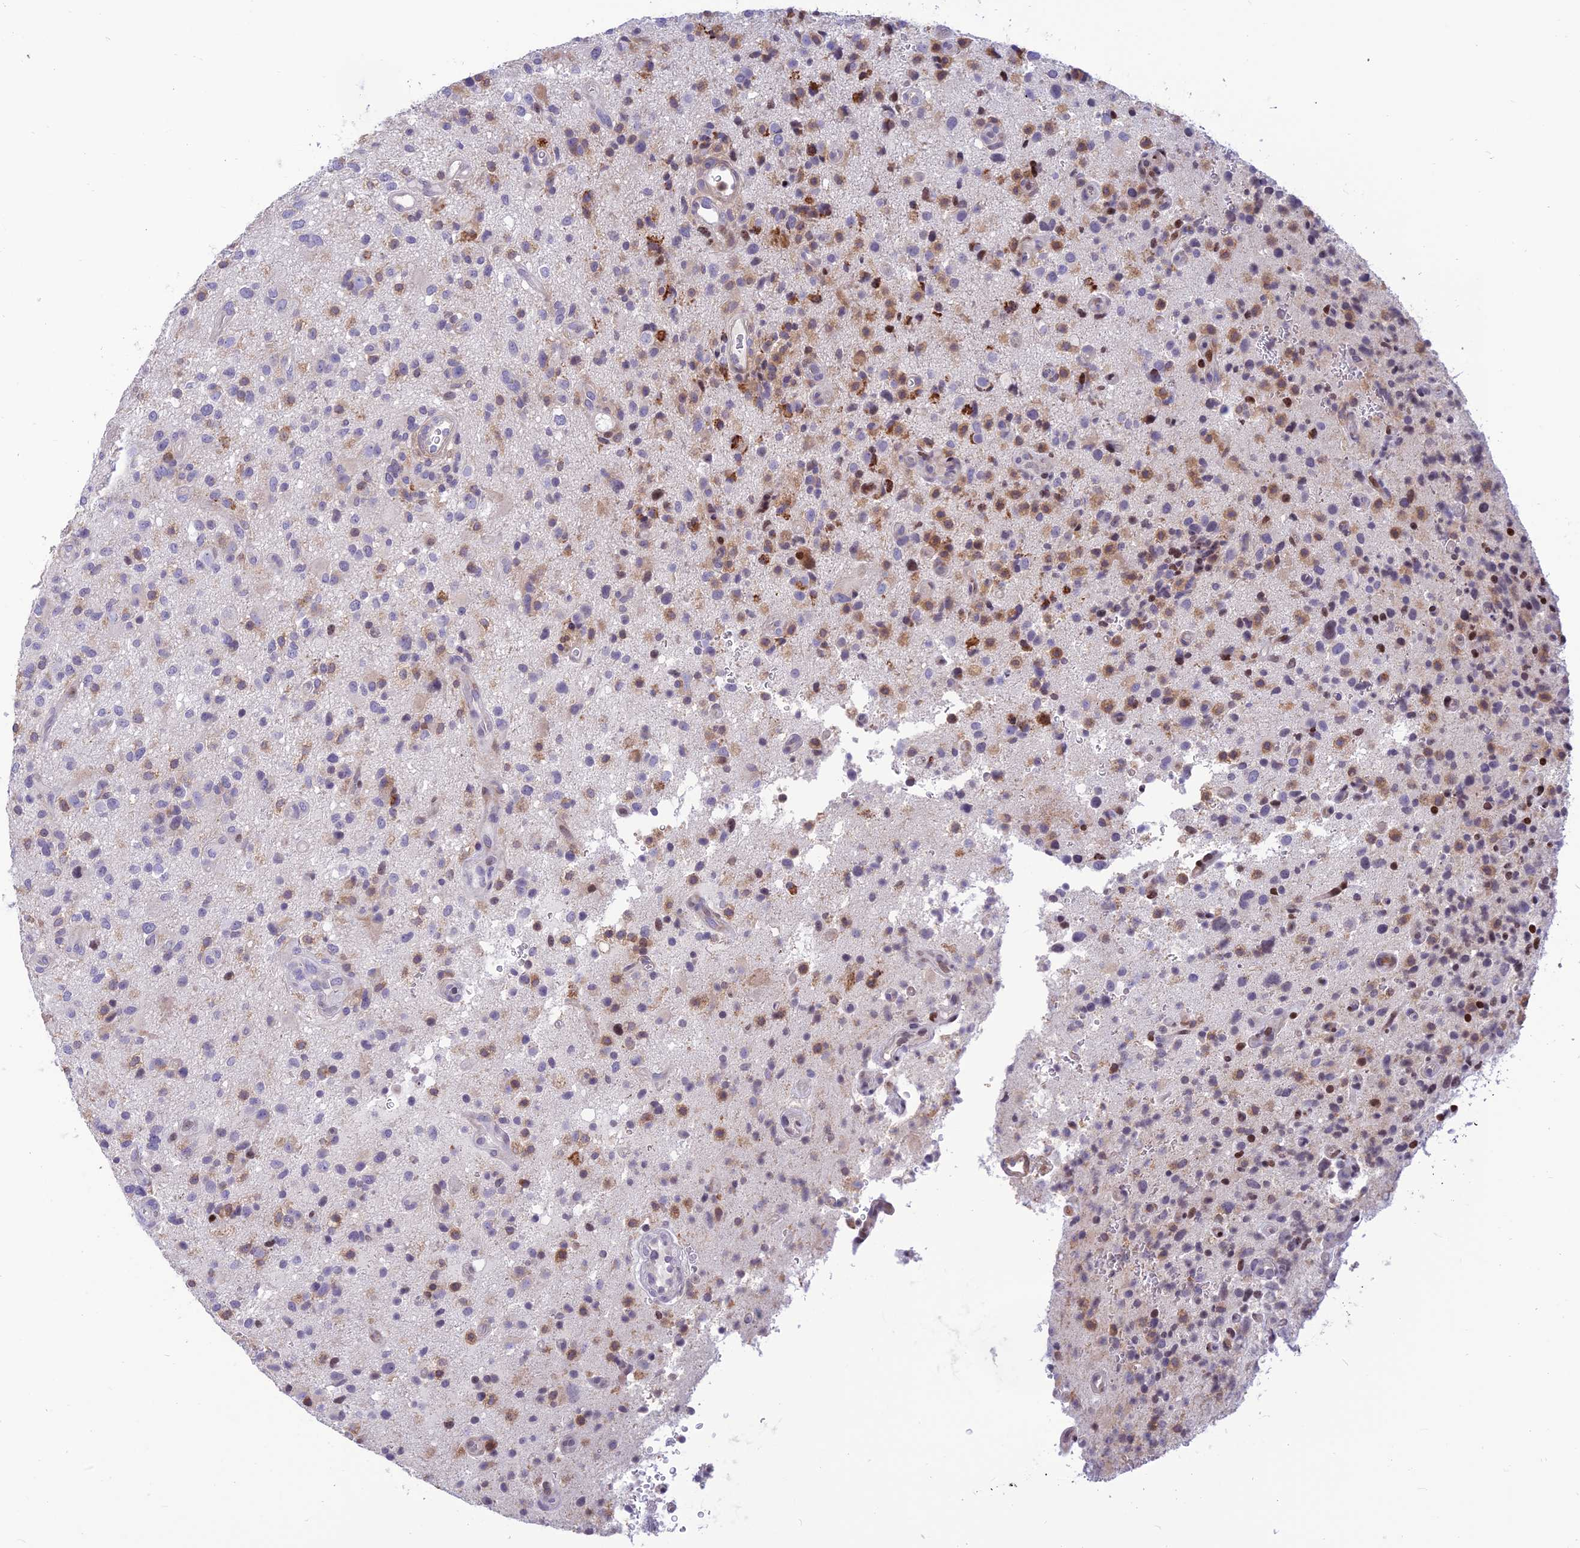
{"staining": {"intensity": "moderate", "quantity": "<25%", "location": "cytoplasmic/membranous"}, "tissue": "glioma", "cell_type": "Tumor cells", "image_type": "cancer", "snomed": [{"axis": "morphology", "description": "Glioma, malignant, High grade"}, {"axis": "topography", "description": "Brain"}], "caption": "Brown immunohistochemical staining in human glioma demonstrates moderate cytoplasmic/membranous expression in about <25% of tumor cells.", "gene": "FAM186B", "patient": {"sex": "male", "age": 47}}